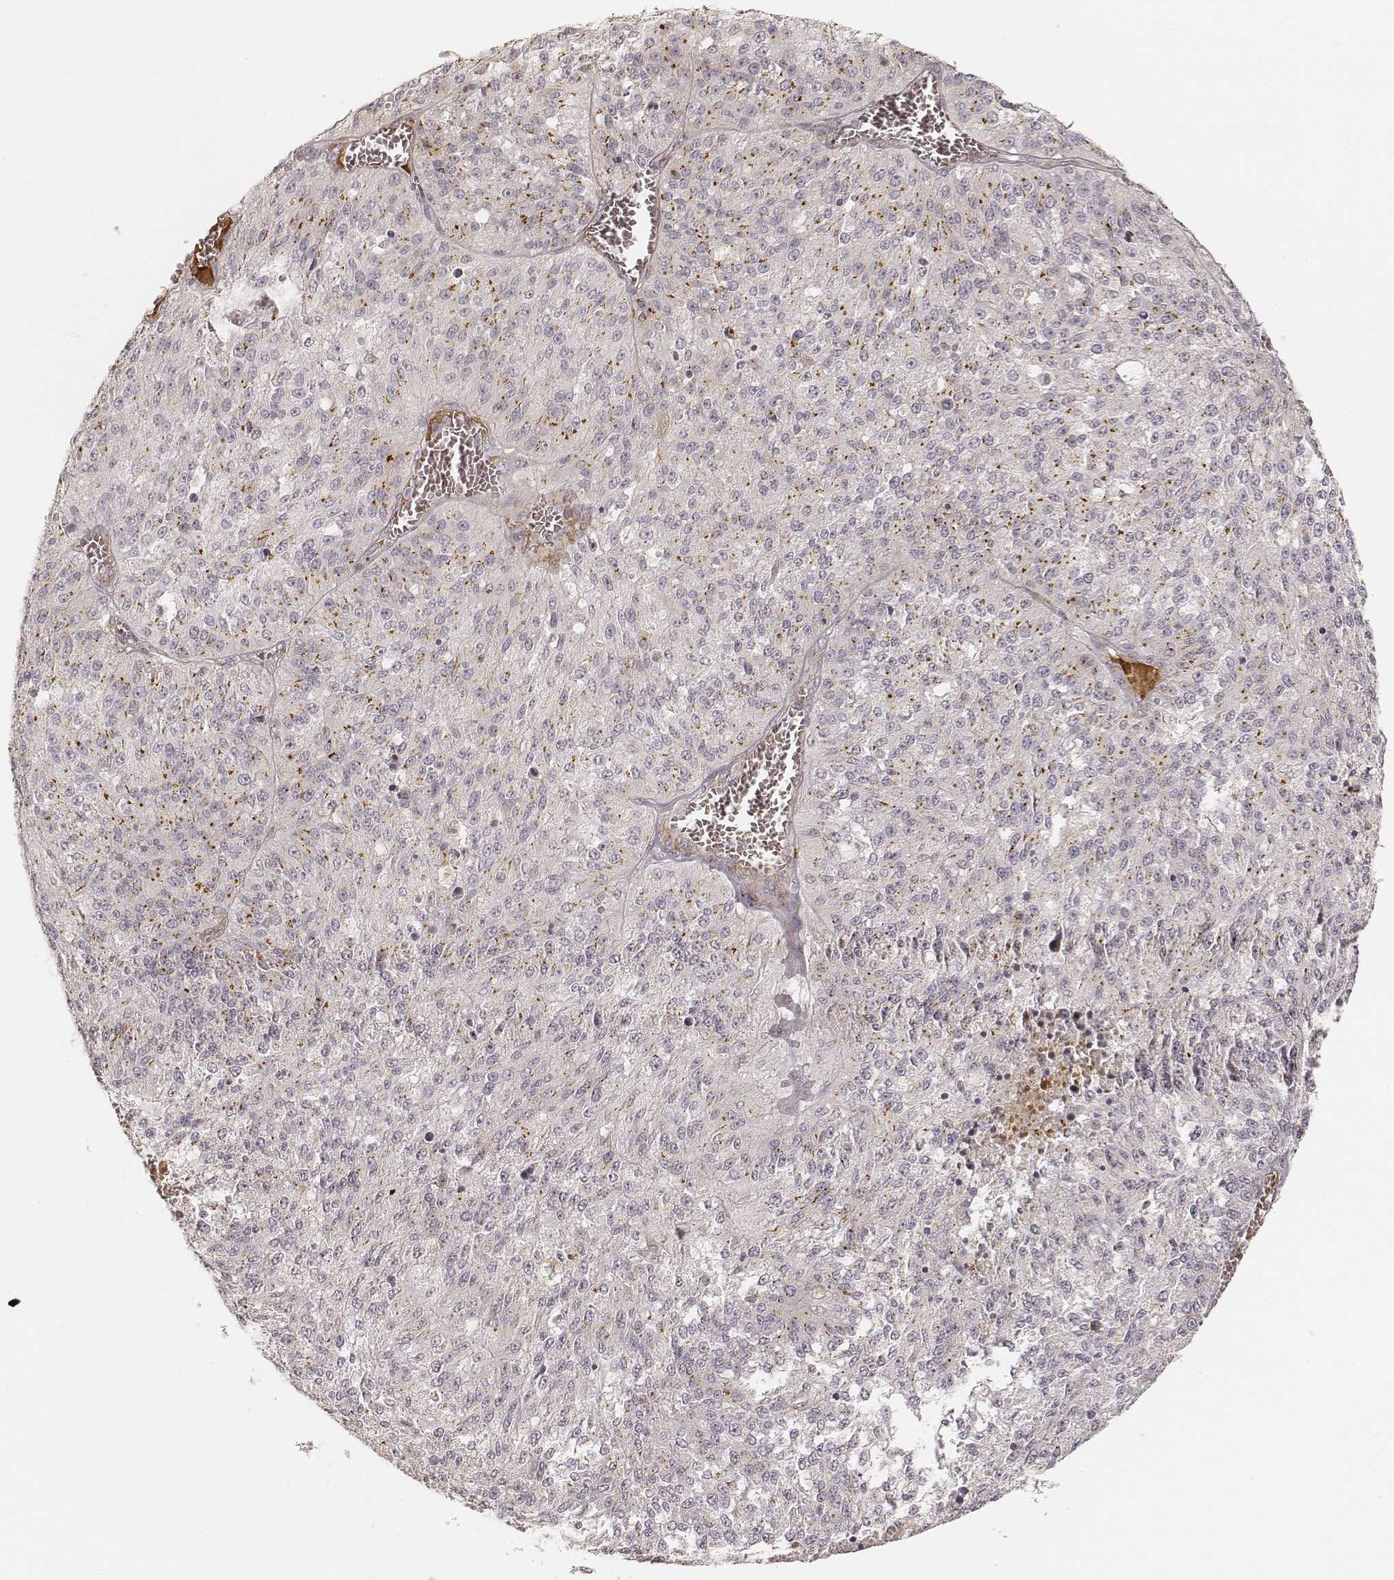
{"staining": {"intensity": "moderate", "quantity": "25%-75%", "location": "cytoplasmic/membranous"}, "tissue": "melanoma", "cell_type": "Tumor cells", "image_type": "cancer", "snomed": [{"axis": "morphology", "description": "Malignant melanoma, Metastatic site"}, {"axis": "topography", "description": "Lymph node"}], "caption": "Immunohistochemistry histopathology image of human melanoma stained for a protein (brown), which shows medium levels of moderate cytoplasmic/membranous expression in about 25%-75% of tumor cells.", "gene": "GORASP2", "patient": {"sex": "female", "age": 64}}